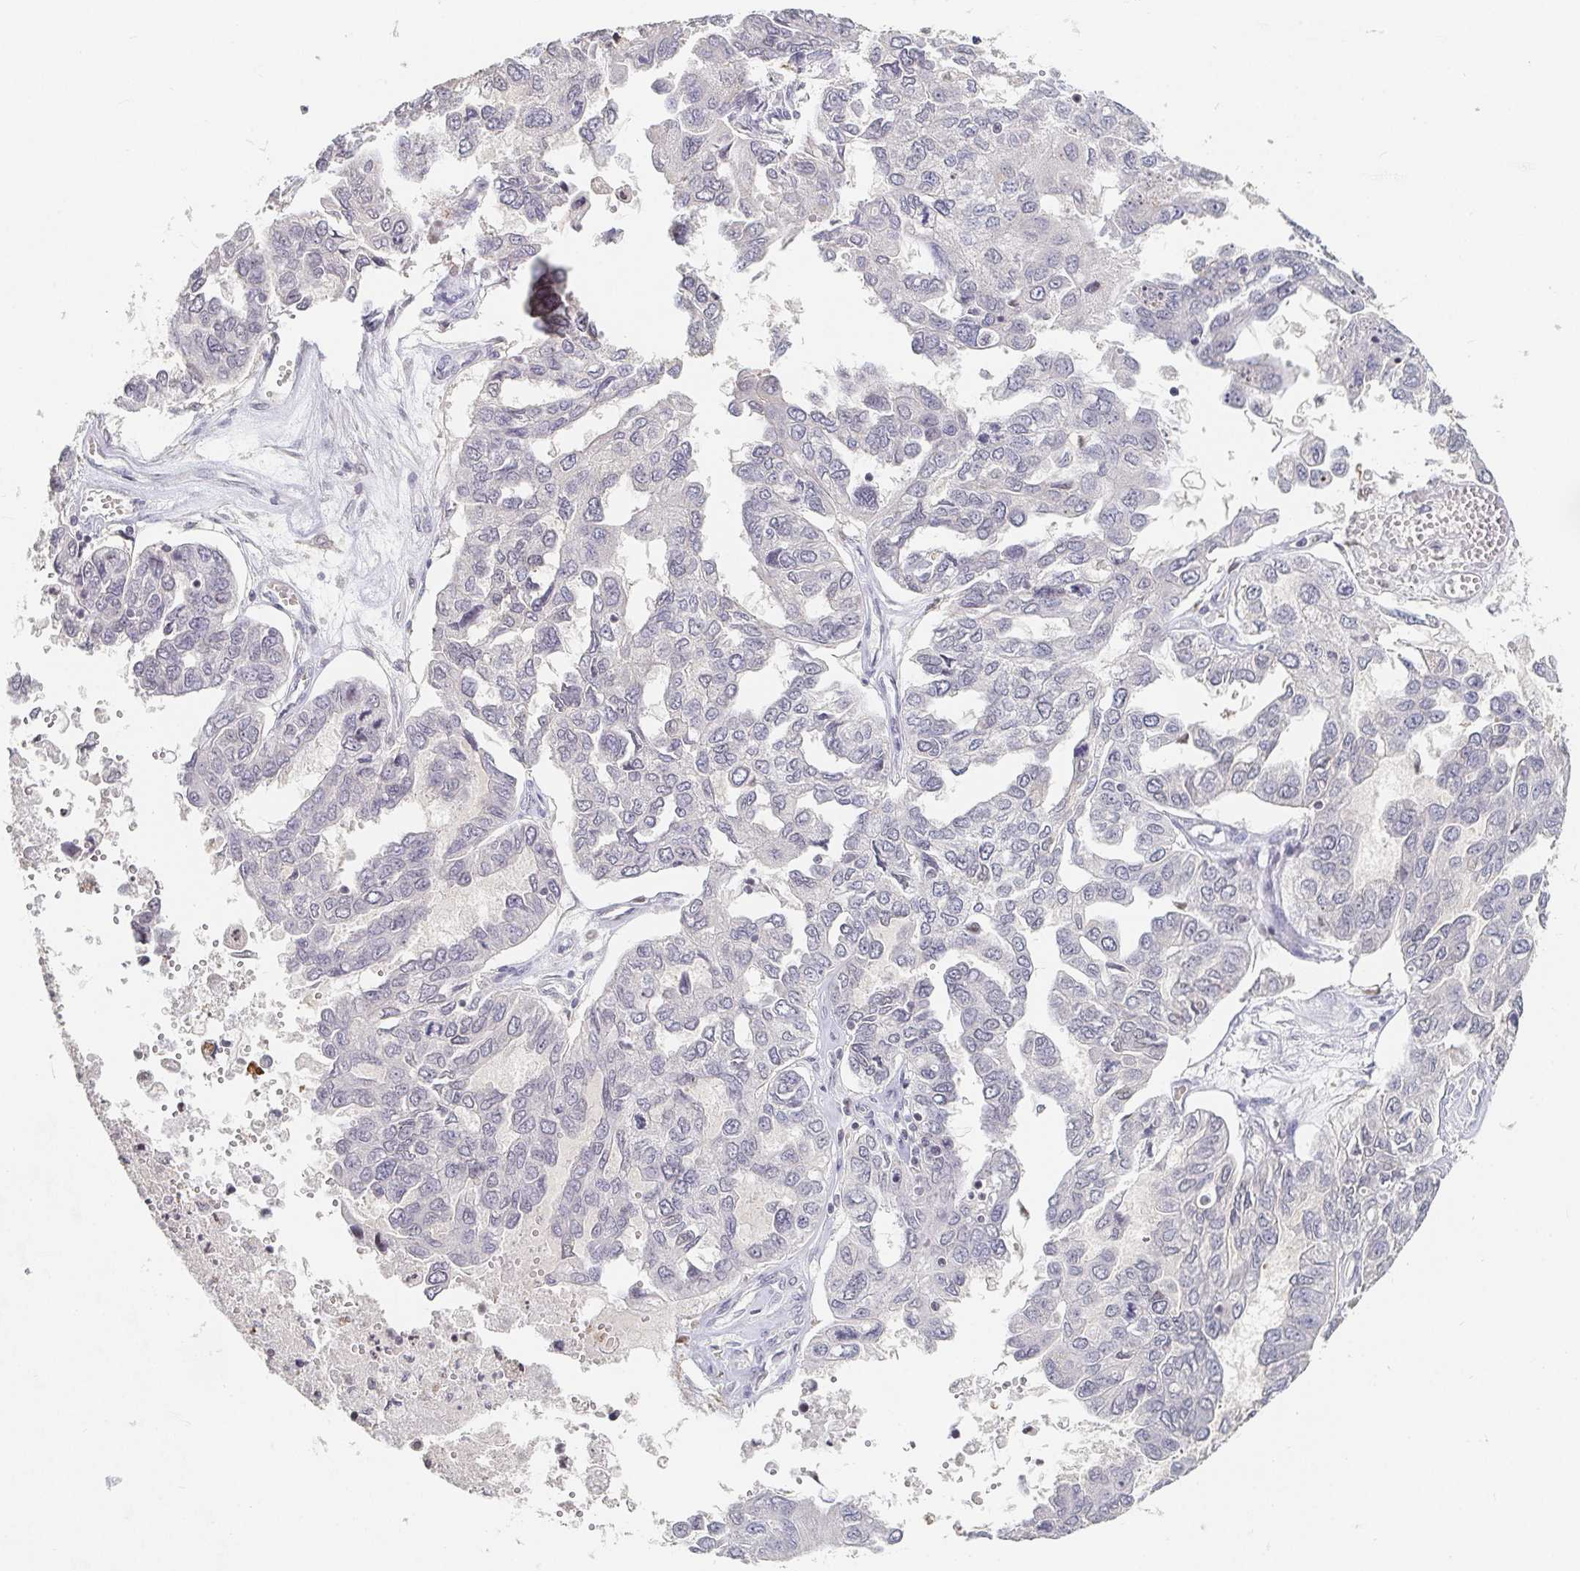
{"staining": {"intensity": "negative", "quantity": "none", "location": "none"}, "tissue": "ovarian cancer", "cell_type": "Tumor cells", "image_type": "cancer", "snomed": [{"axis": "morphology", "description": "Cystadenocarcinoma, serous, NOS"}, {"axis": "topography", "description": "Ovary"}], "caption": "Immunohistochemical staining of serous cystadenocarcinoma (ovarian) exhibits no significant staining in tumor cells.", "gene": "NME9", "patient": {"sex": "female", "age": 53}}